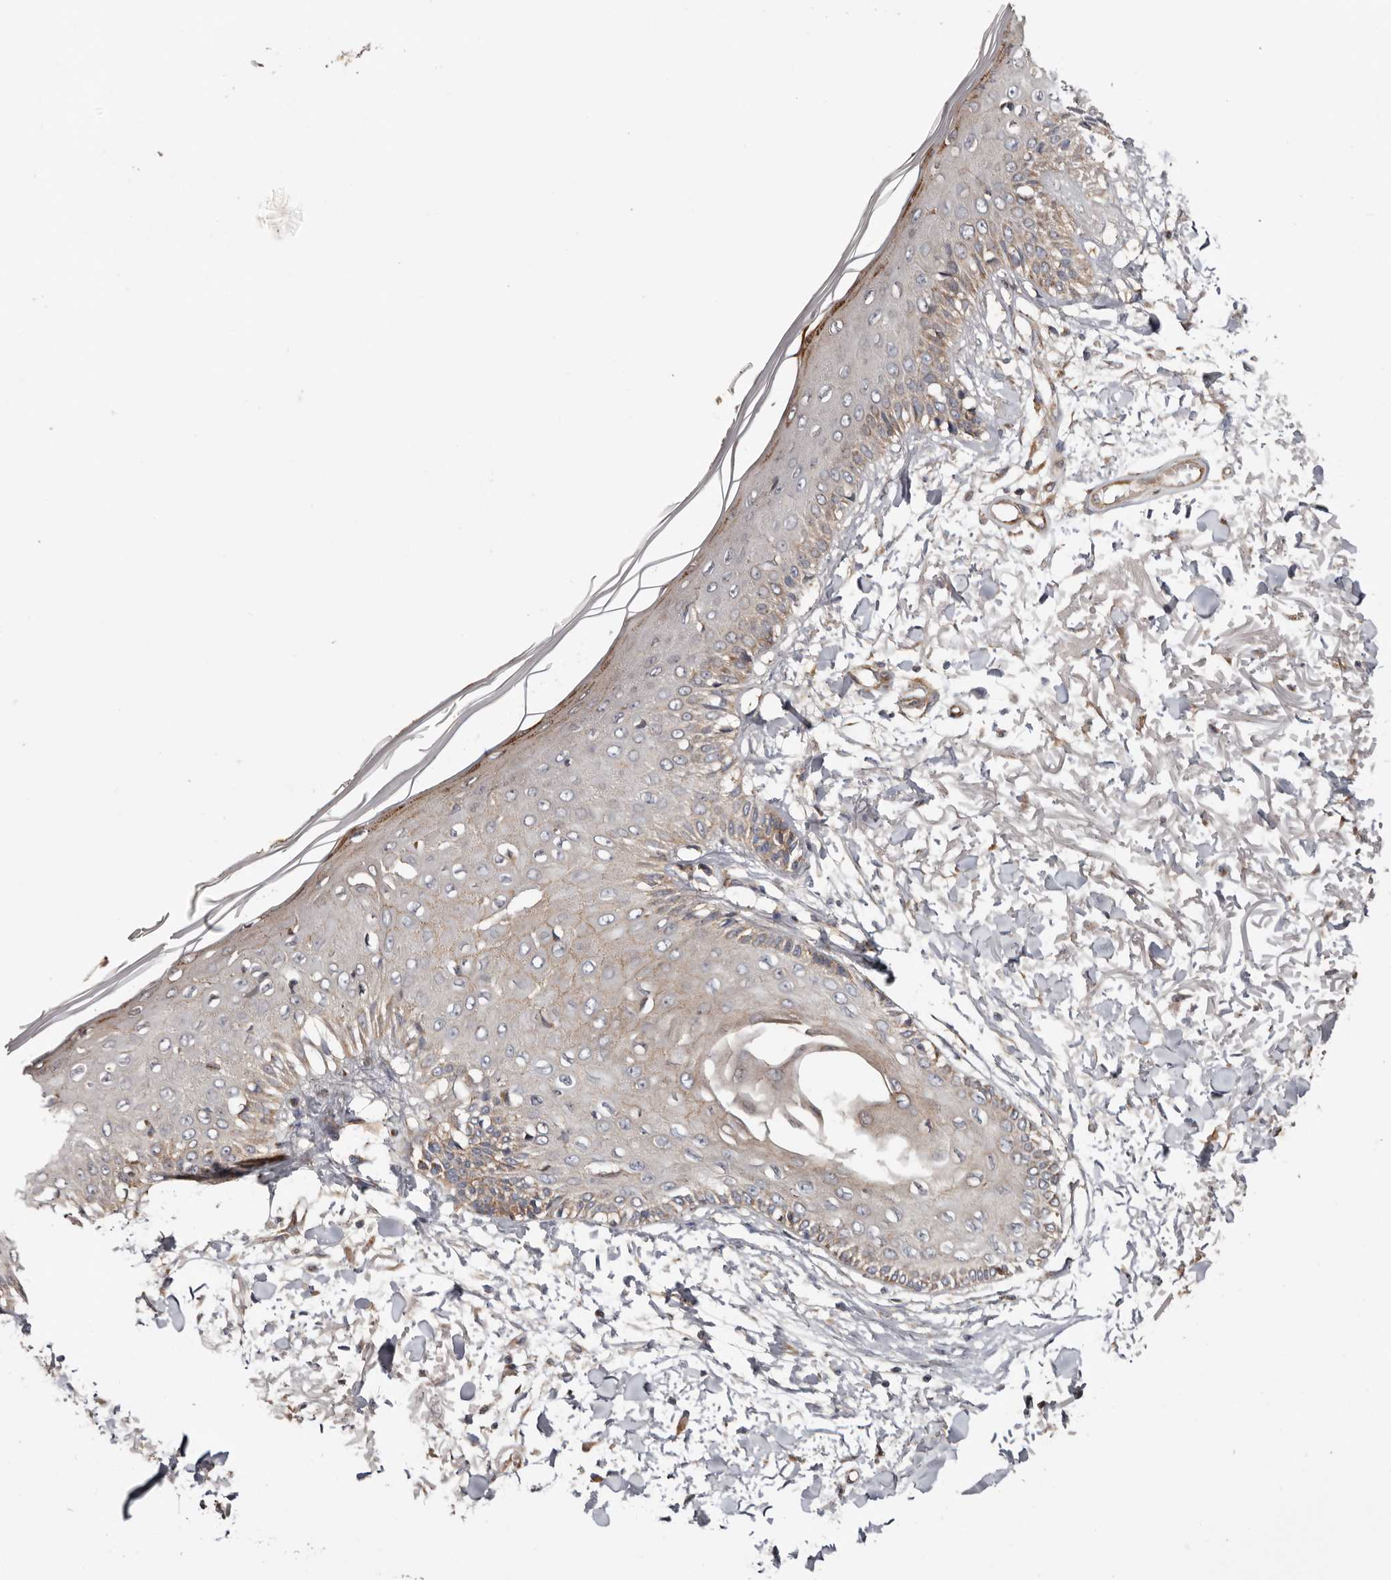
{"staining": {"intensity": "weak", "quantity": ">75%", "location": "cytoplasmic/membranous"}, "tissue": "skin", "cell_type": "Fibroblasts", "image_type": "normal", "snomed": [{"axis": "morphology", "description": "Normal tissue, NOS"}, {"axis": "morphology", "description": "Squamous cell carcinoma, NOS"}, {"axis": "topography", "description": "Skin"}, {"axis": "topography", "description": "Peripheral nerve tissue"}], "caption": "A high-resolution image shows IHC staining of unremarkable skin, which displays weak cytoplasmic/membranous positivity in about >75% of fibroblasts. The staining was performed using DAB to visualize the protein expression in brown, while the nuclei were stained in blue with hematoxylin (Magnification: 20x).", "gene": "PROKR1", "patient": {"sex": "male", "age": 83}}